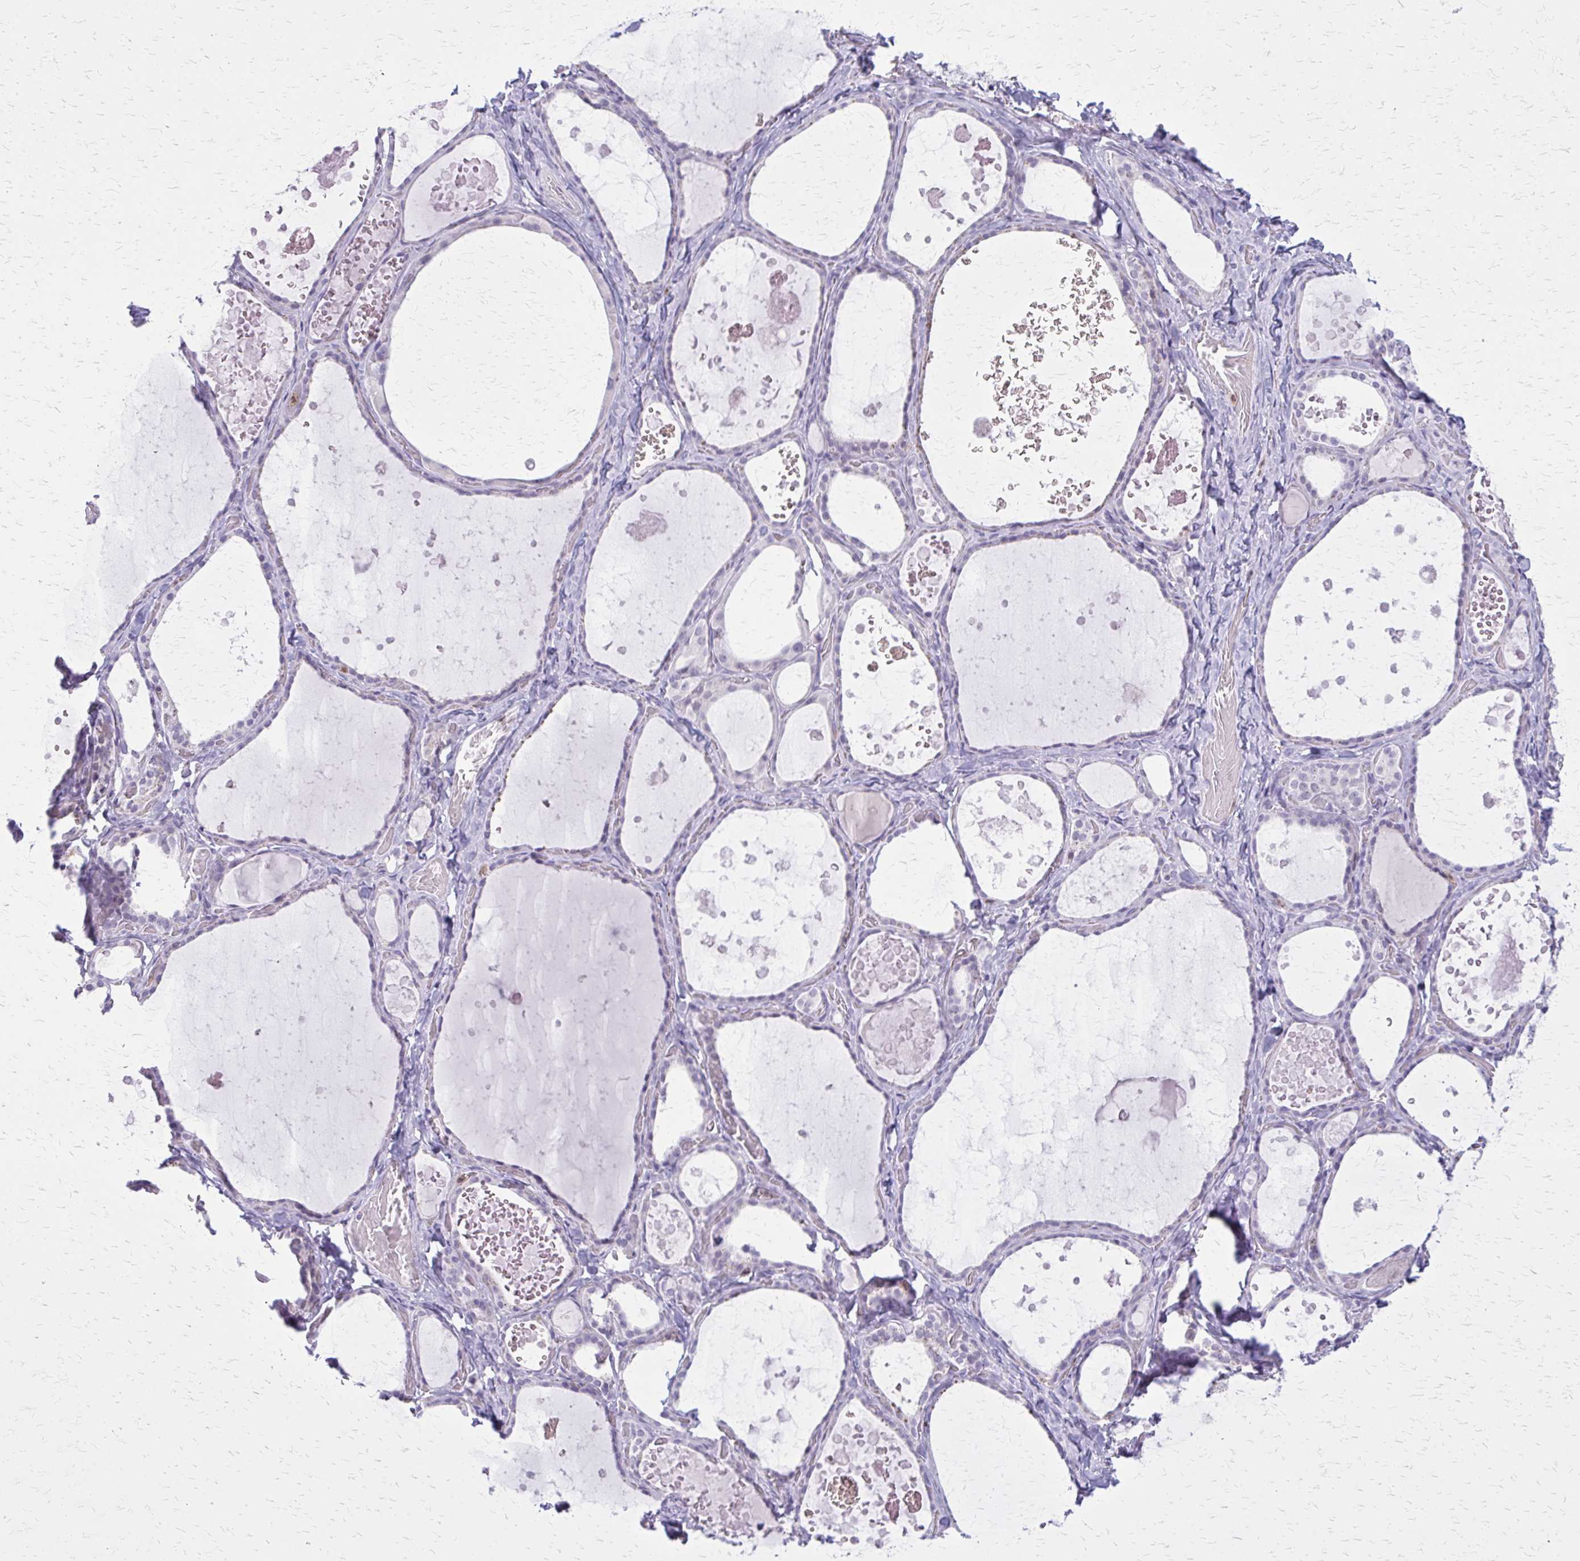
{"staining": {"intensity": "negative", "quantity": "none", "location": "none"}, "tissue": "thyroid gland", "cell_type": "Glandular cells", "image_type": "normal", "snomed": [{"axis": "morphology", "description": "Normal tissue, NOS"}, {"axis": "topography", "description": "Thyroid gland"}], "caption": "Thyroid gland was stained to show a protein in brown. There is no significant positivity in glandular cells. The staining is performed using DAB (3,3'-diaminobenzidine) brown chromogen with nuclei counter-stained in using hematoxylin.", "gene": "GLRX", "patient": {"sex": "female", "age": 56}}